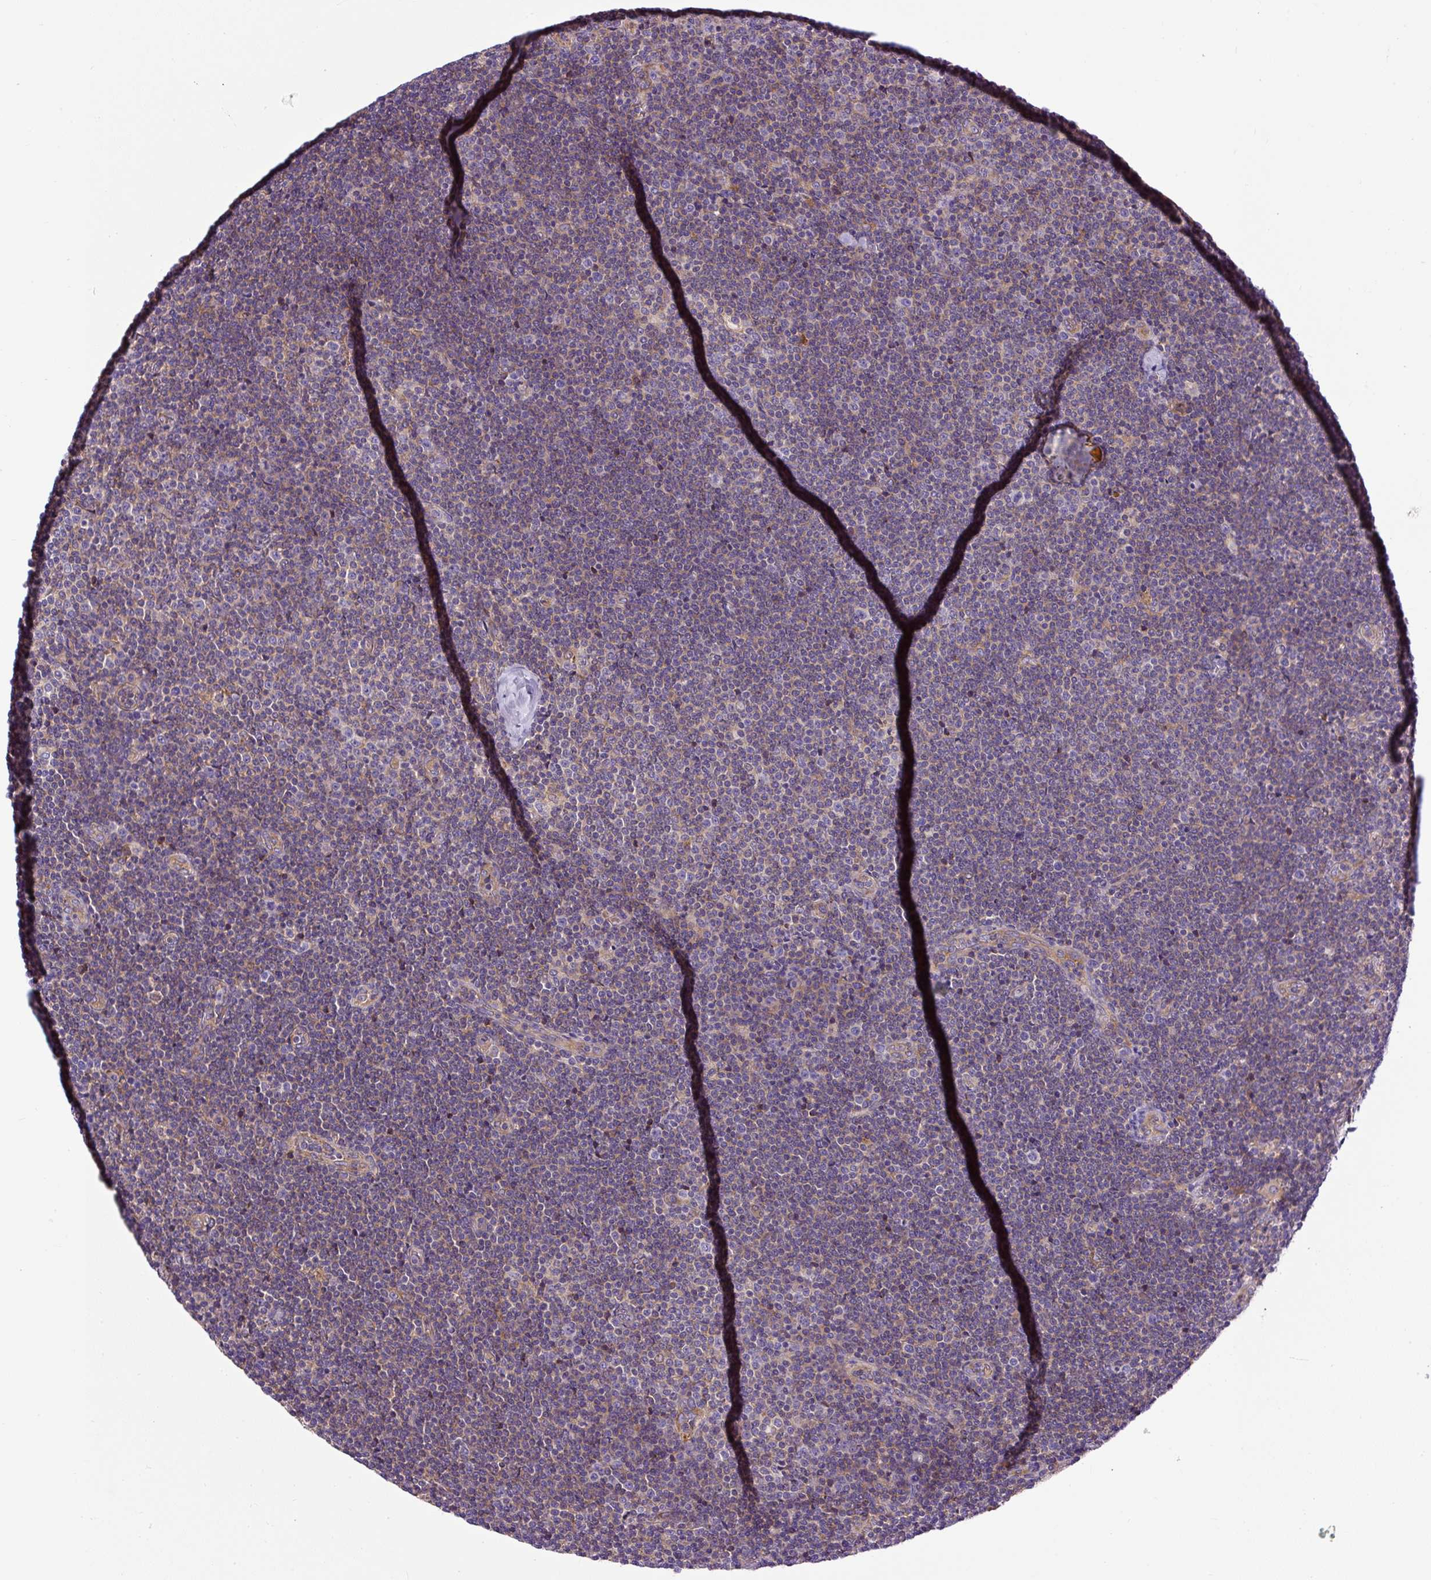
{"staining": {"intensity": "negative", "quantity": "none", "location": "none"}, "tissue": "lymphoma", "cell_type": "Tumor cells", "image_type": "cancer", "snomed": [{"axis": "morphology", "description": "Malignant lymphoma, non-Hodgkin's type, Low grade"}, {"axis": "topography", "description": "Lymph node"}], "caption": "Immunohistochemistry (IHC) of human malignant lymphoma, non-Hodgkin's type (low-grade) reveals no positivity in tumor cells.", "gene": "MAP1S", "patient": {"sex": "male", "age": 48}}